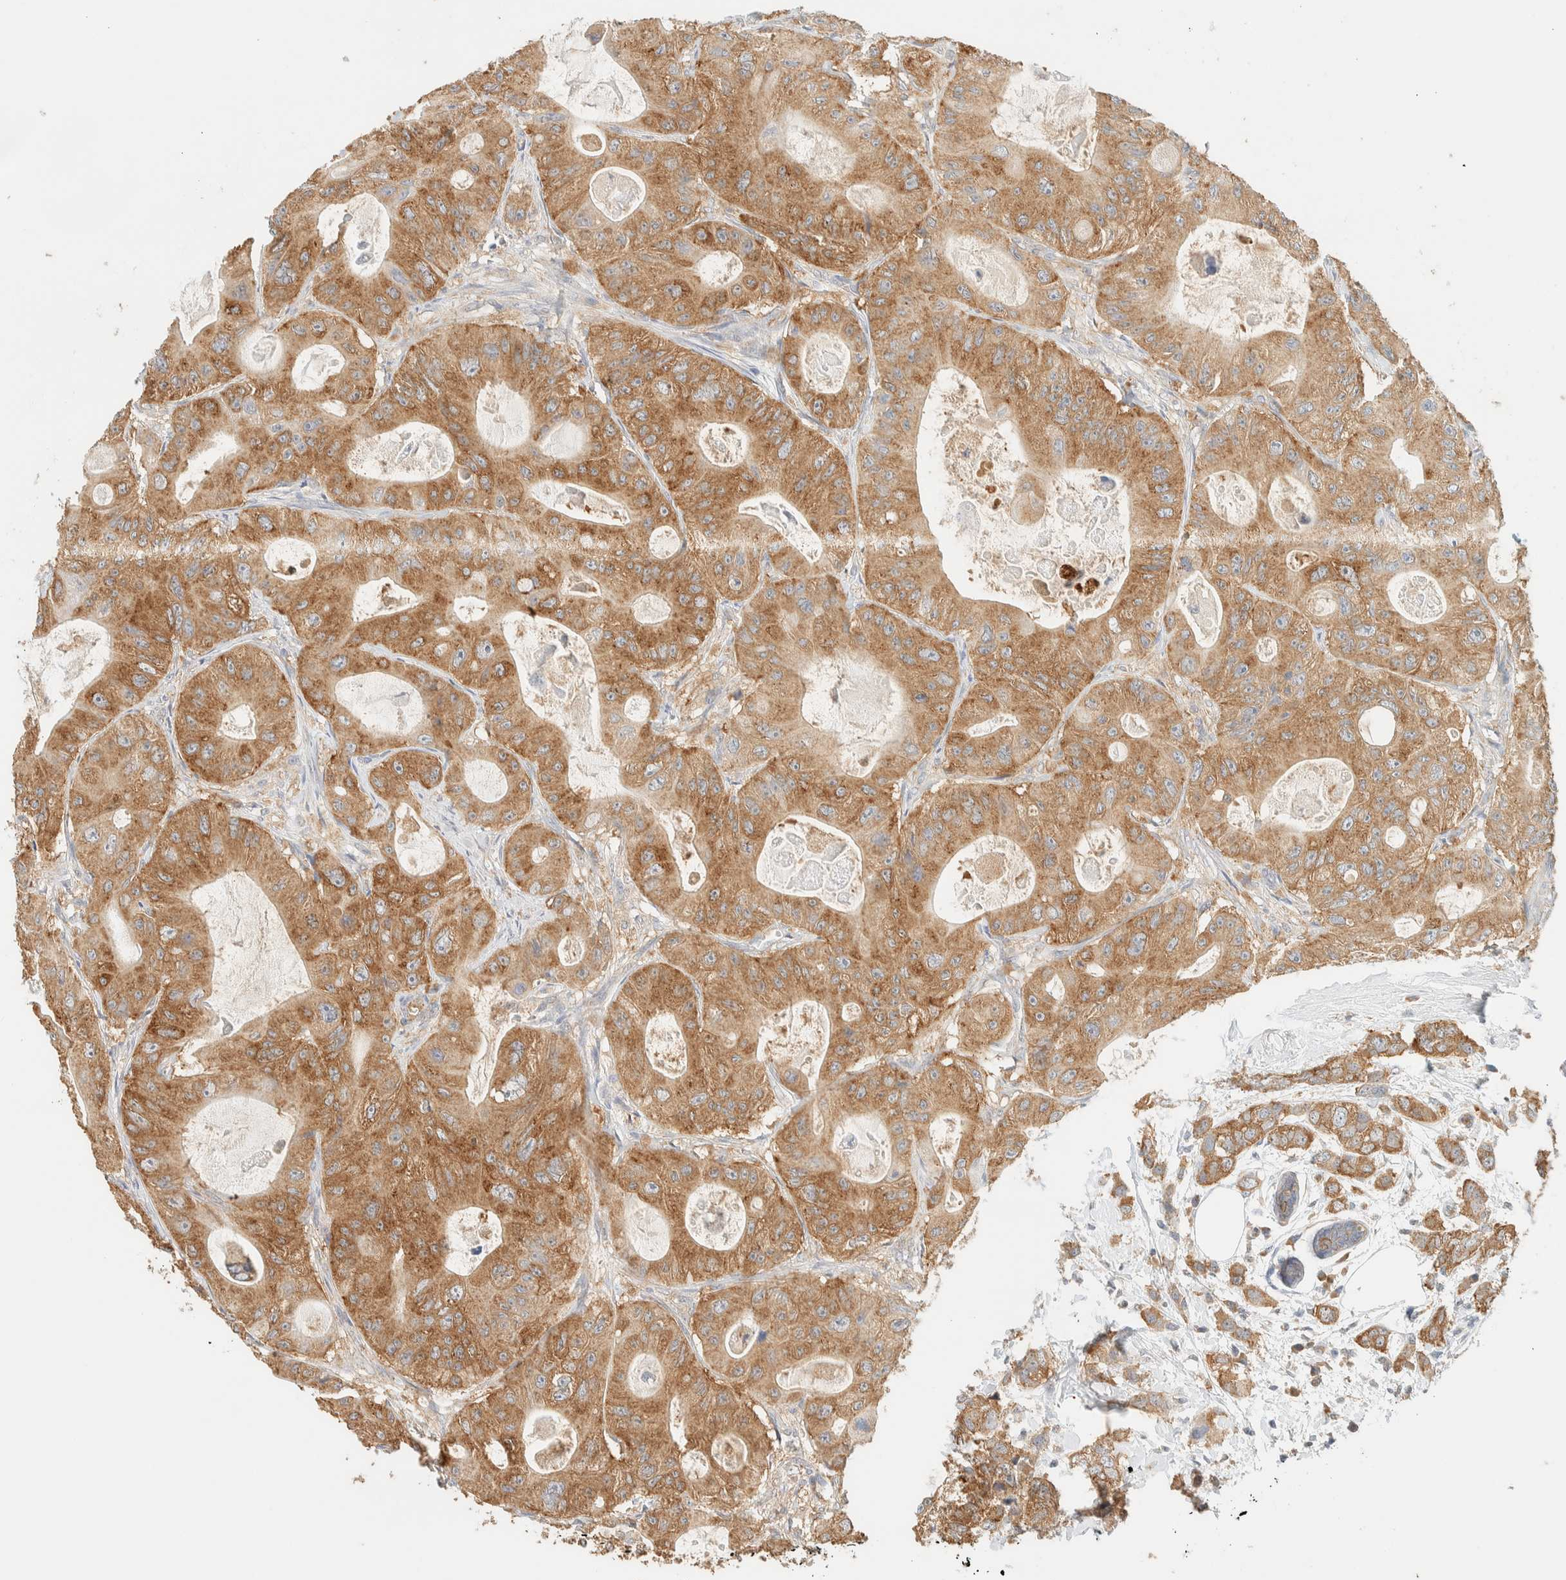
{"staining": {"intensity": "moderate", "quantity": ">75%", "location": "cytoplasmic/membranous"}, "tissue": "colorectal cancer", "cell_type": "Tumor cells", "image_type": "cancer", "snomed": [{"axis": "morphology", "description": "Adenocarcinoma, NOS"}, {"axis": "topography", "description": "Colon"}], "caption": "A brown stain highlights moderate cytoplasmic/membranous staining of a protein in colorectal cancer tumor cells.", "gene": "TBC1D8B", "patient": {"sex": "female", "age": 46}}